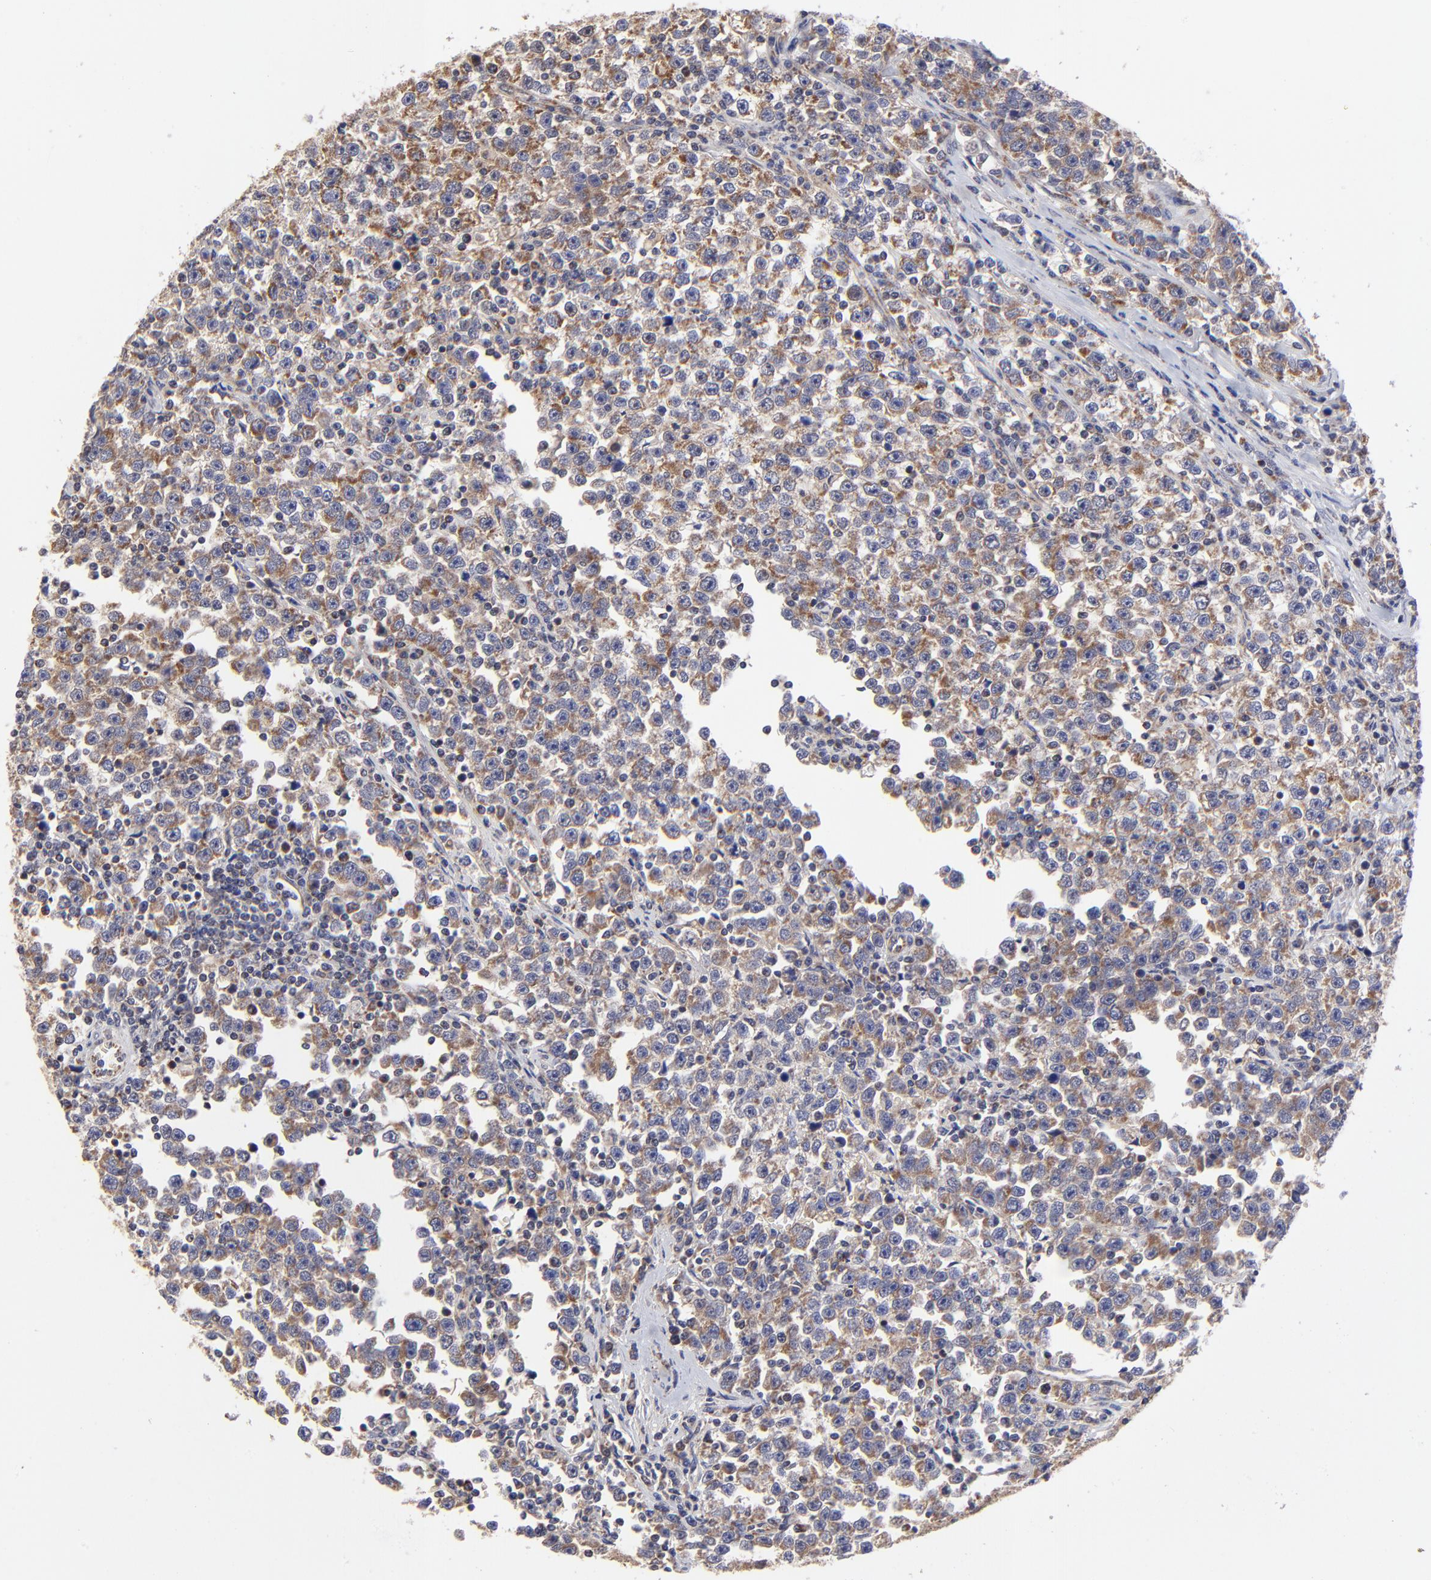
{"staining": {"intensity": "moderate", "quantity": "25%-75%", "location": "cytoplasmic/membranous"}, "tissue": "testis cancer", "cell_type": "Tumor cells", "image_type": "cancer", "snomed": [{"axis": "morphology", "description": "Seminoma, NOS"}, {"axis": "topography", "description": "Testis"}], "caption": "The photomicrograph reveals staining of testis seminoma, revealing moderate cytoplasmic/membranous protein expression (brown color) within tumor cells. The staining is performed using DAB (3,3'-diaminobenzidine) brown chromogen to label protein expression. The nuclei are counter-stained blue using hematoxylin.", "gene": "FBXL12", "patient": {"sex": "male", "age": 43}}